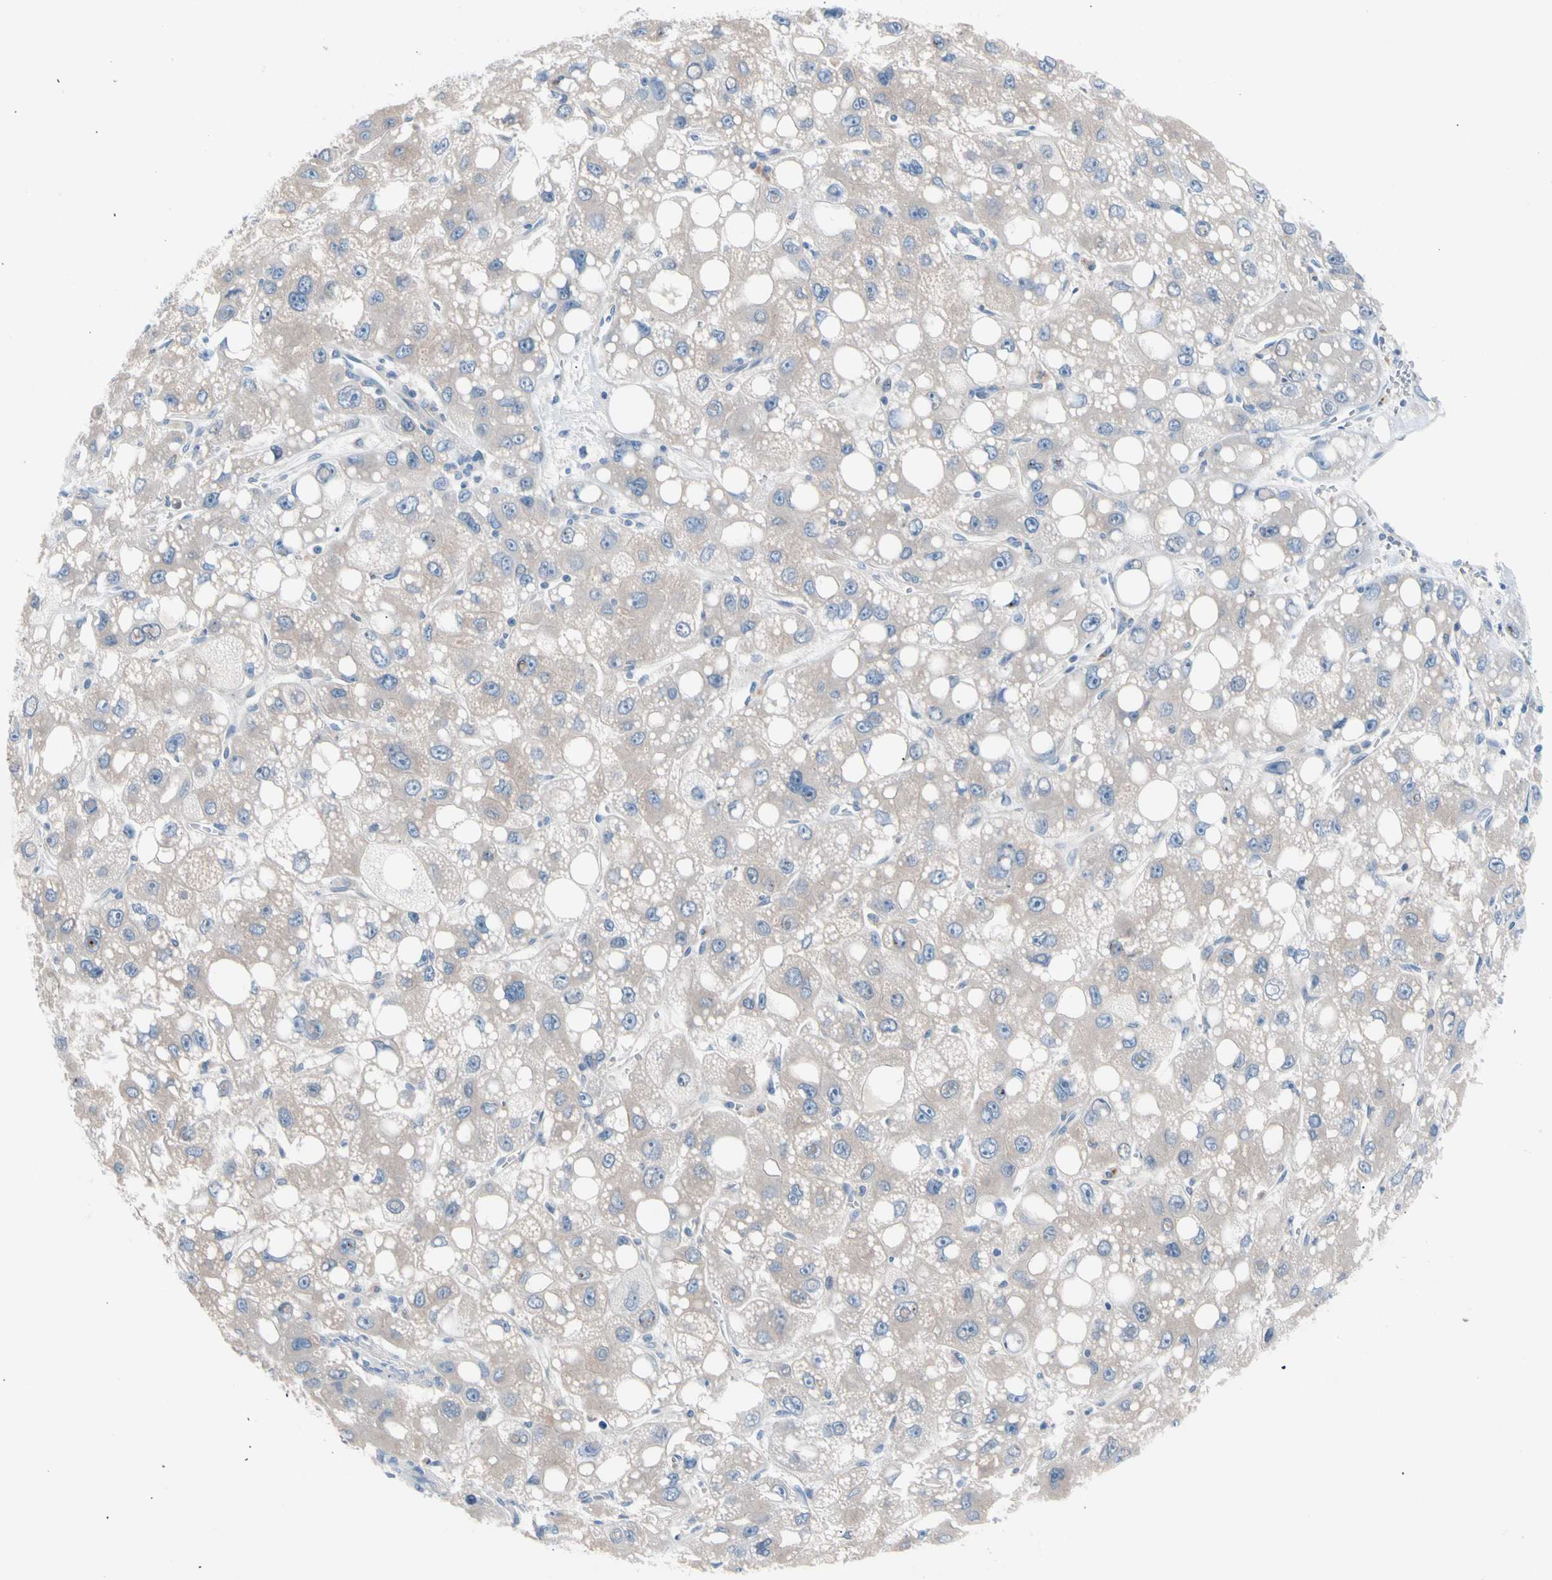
{"staining": {"intensity": "weak", "quantity": "25%-75%", "location": "cytoplasmic/membranous"}, "tissue": "liver cancer", "cell_type": "Tumor cells", "image_type": "cancer", "snomed": [{"axis": "morphology", "description": "Carcinoma, Hepatocellular, NOS"}, {"axis": "topography", "description": "Liver"}], "caption": "Human liver cancer (hepatocellular carcinoma) stained for a protein (brown) exhibits weak cytoplasmic/membranous positive staining in approximately 25%-75% of tumor cells.", "gene": "CASQ1", "patient": {"sex": "male", "age": 55}}